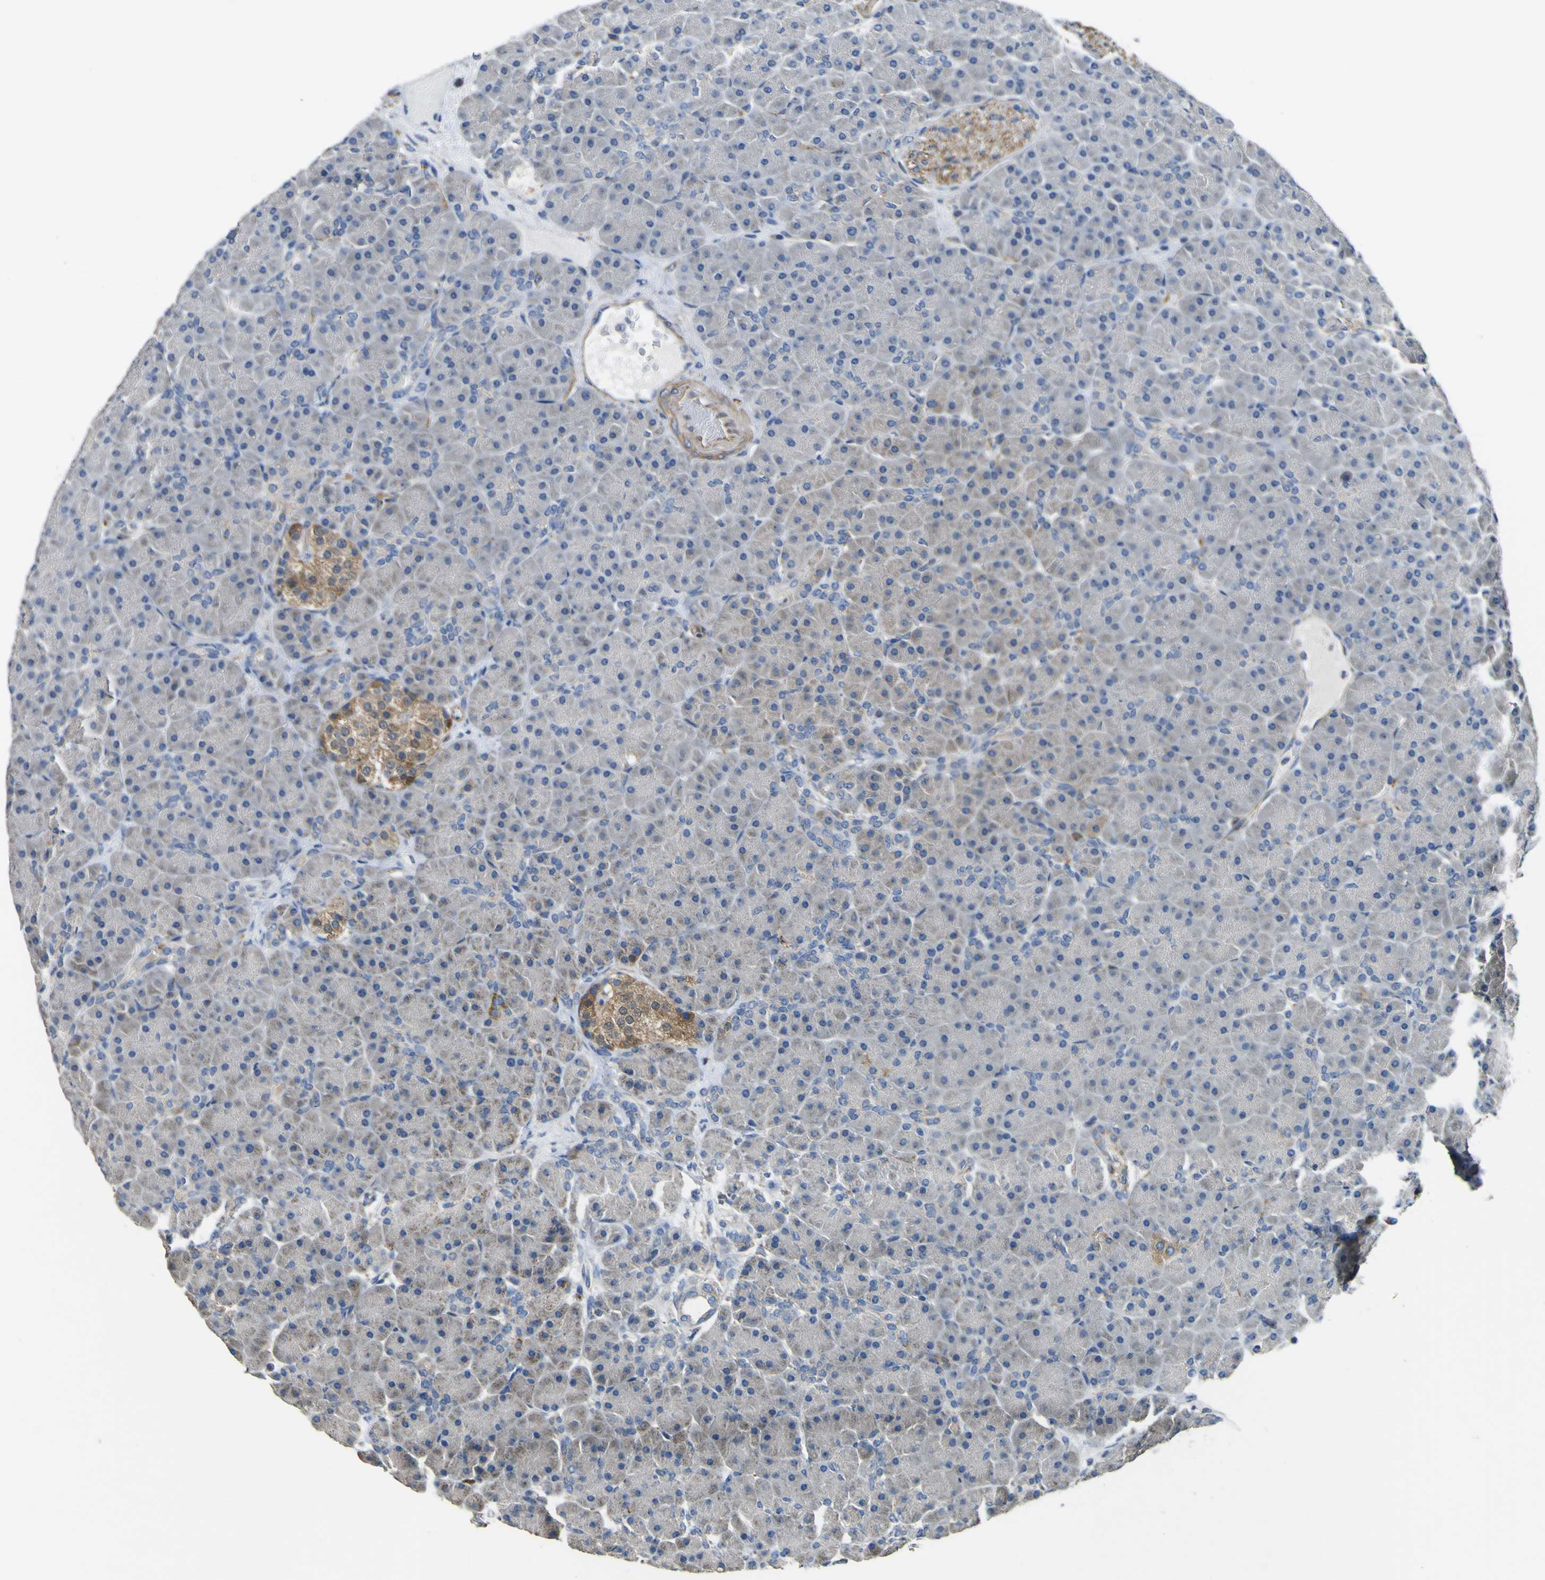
{"staining": {"intensity": "negative", "quantity": "none", "location": "none"}, "tissue": "pancreas", "cell_type": "Exocrine glandular cells", "image_type": "normal", "snomed": [{"axis": "morphology", "description": "Normal tissue, NOS"}, {"axis": "topography", "description": "Pancreas"}], "caption": "Immunohistochemistry histopathology image of benign pancreas: pancreas stained with DAB (3,3'-diaminobenzidine) reveals no significant protein staining in exocrine glandular cells. (Immunohistochemistry, brightfield microscopy, high magnification).", "gene": "ALDH18A1", "patient": {"sex": "male", "age": 66}}